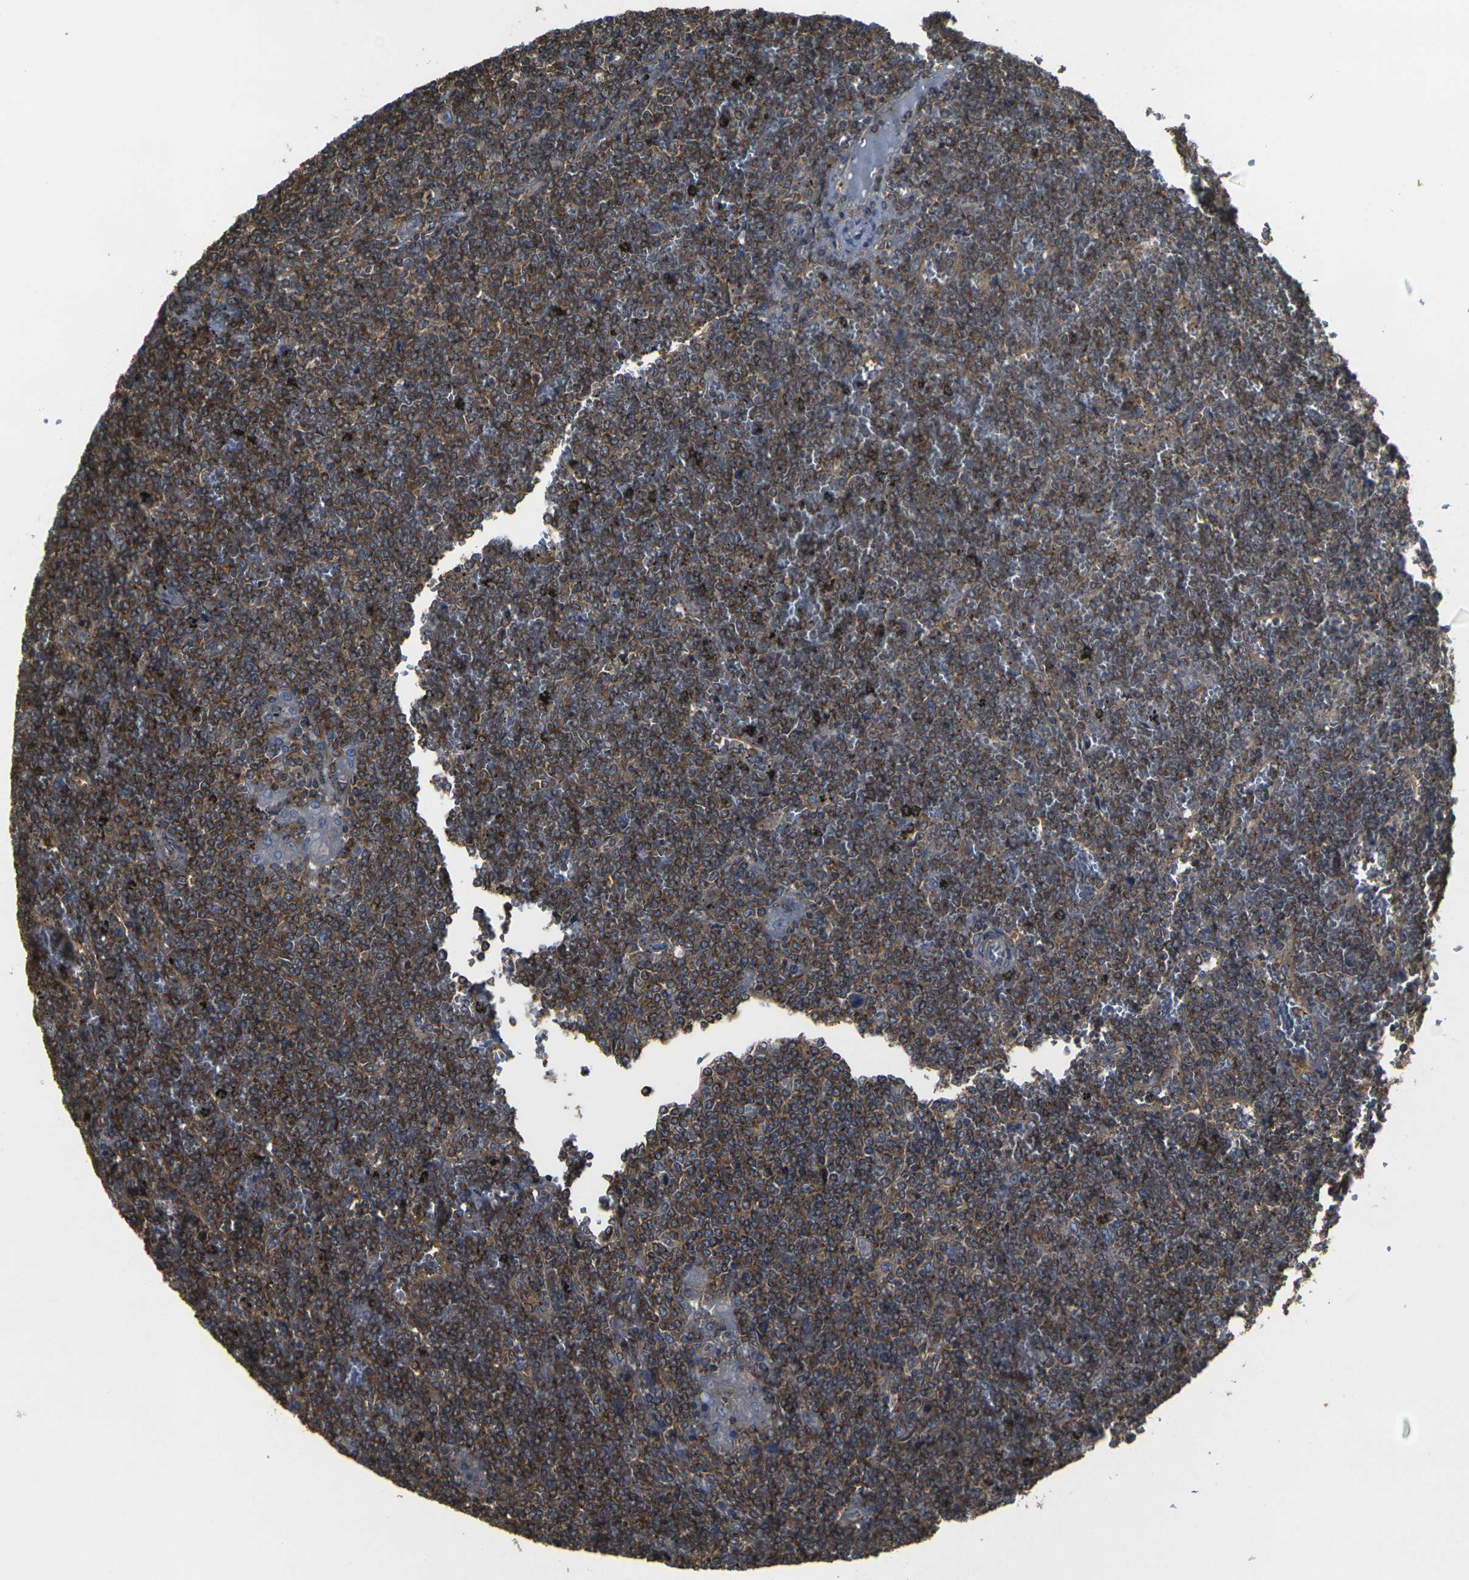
{"staining": {"intensity": "moderate", "quantity": "25%-75%", "location": "cytoplasmic/membranous"}, "tissue": "lymphoma", "cell_type": "Tumor cells", "image_type": "cancer", "snomed": [{"axis": "morphology", "description": "Malignant lymphoma, non-Hodgkin's type, Low grade"}, {"axis": "topography", "description": "Spleen"}], "caption": "Lymphoma stained with IHC displays moderate cytoplasmic/membranous staining in approximately 25%-75% of tumor cells.", "gene": "PRKACB", "patient": {"sex": "female", "age": 19}}